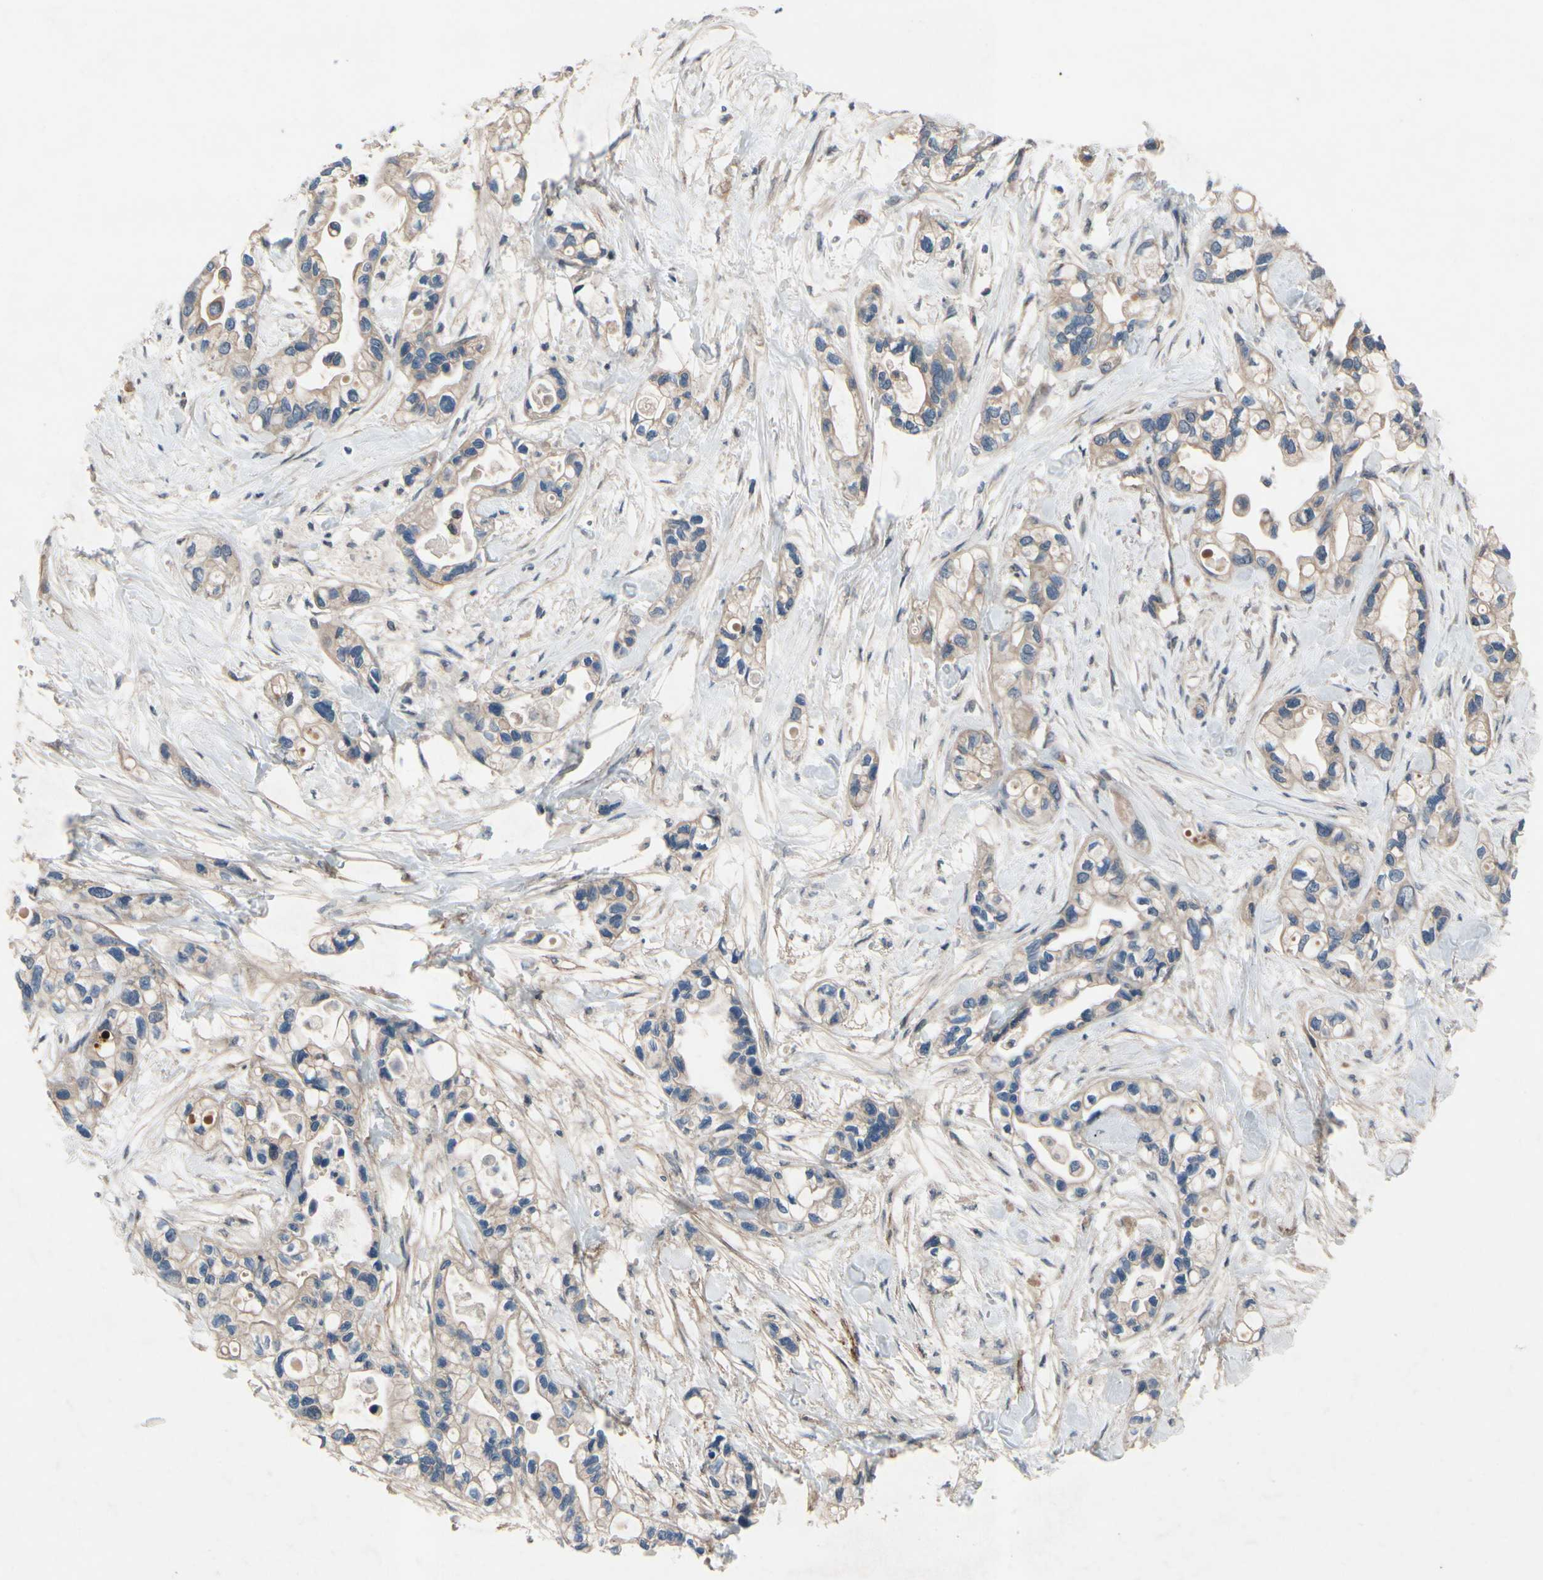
{"staining": {"intensity": "weak", "quantity": ">75%", "location": "cytoplasmic/membranous"}, "tissue": "pancreatic cancer", "cell_type": "Tumor cells", "image_type": "cancer", "snomed": [{"axis": "morphology", "description": "Adenocarcinoma, NOS"}, {"axis": "topography", "description": "Pancreas"}], "caption": "A brown stain labels weak cytoplasmic/membranous expression of a protein in pancreatic adenocarcinoma tumor cells. (DAB (3,3'-diaminobenzidine) IHC, brown staining for protein, blue staining for nuclei).", "gene": "ICAM5", "patient": {"sex": "female", "age": 77}}